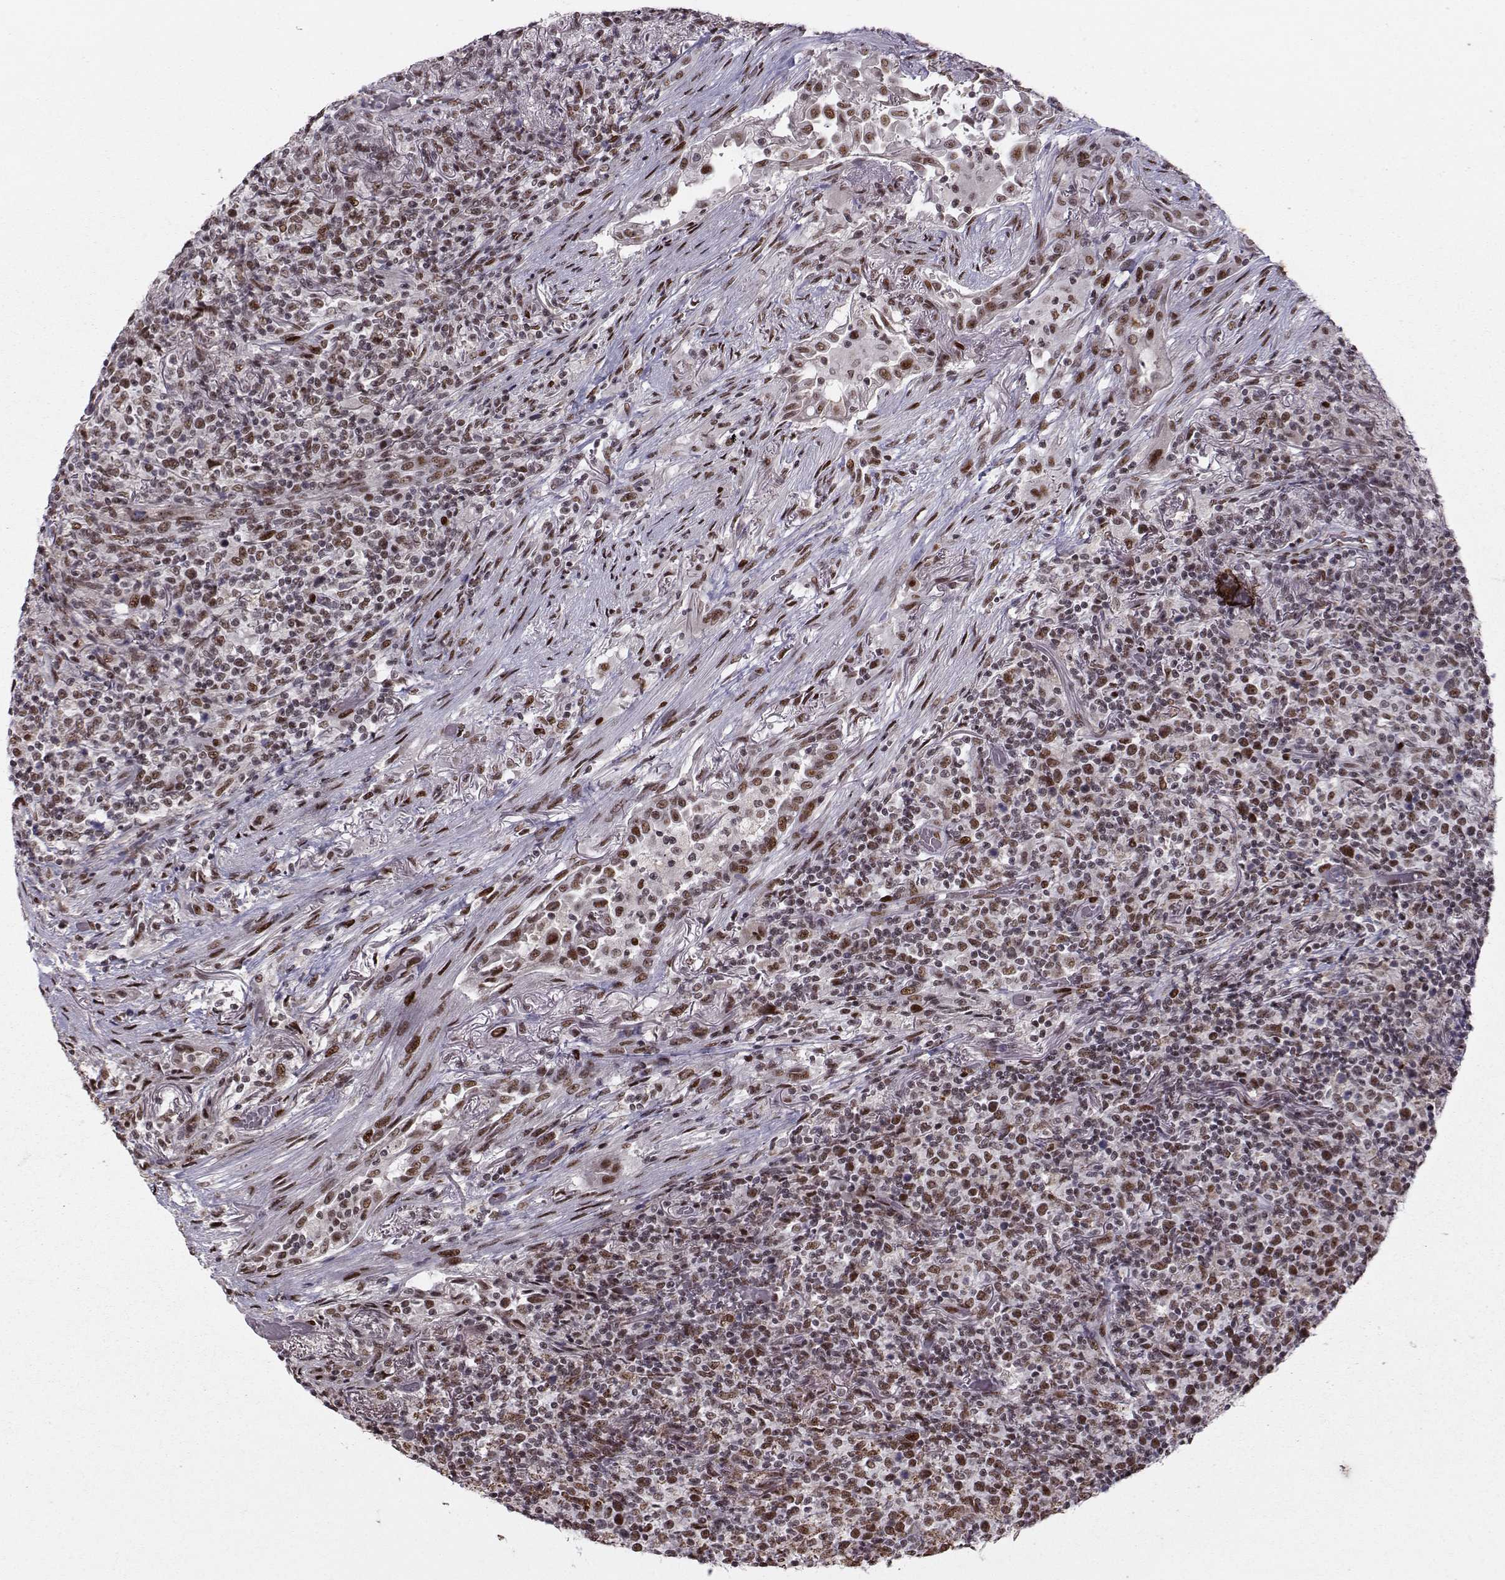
{"staining": {"intensity": "strong", "quantity": ">75%", "location": "nuclear"}, "tissue": "lymphoma", "cell_type": "Tumor cells", "image_type": "cancer", "snomed": [{"axis": "morphology", "description": "Malignant lymphoma, non-Hodgkin's type, High grade"}, {"axis": "topography", "description": "Lung"}], "caption": "This histopathology image exhibits IHC staining of lymphoma, with high strong nuclear expression in approximately >75% of tumor cells.", "gene": "SNAPC2", "patient": {"sex": "male", "age": 79}}